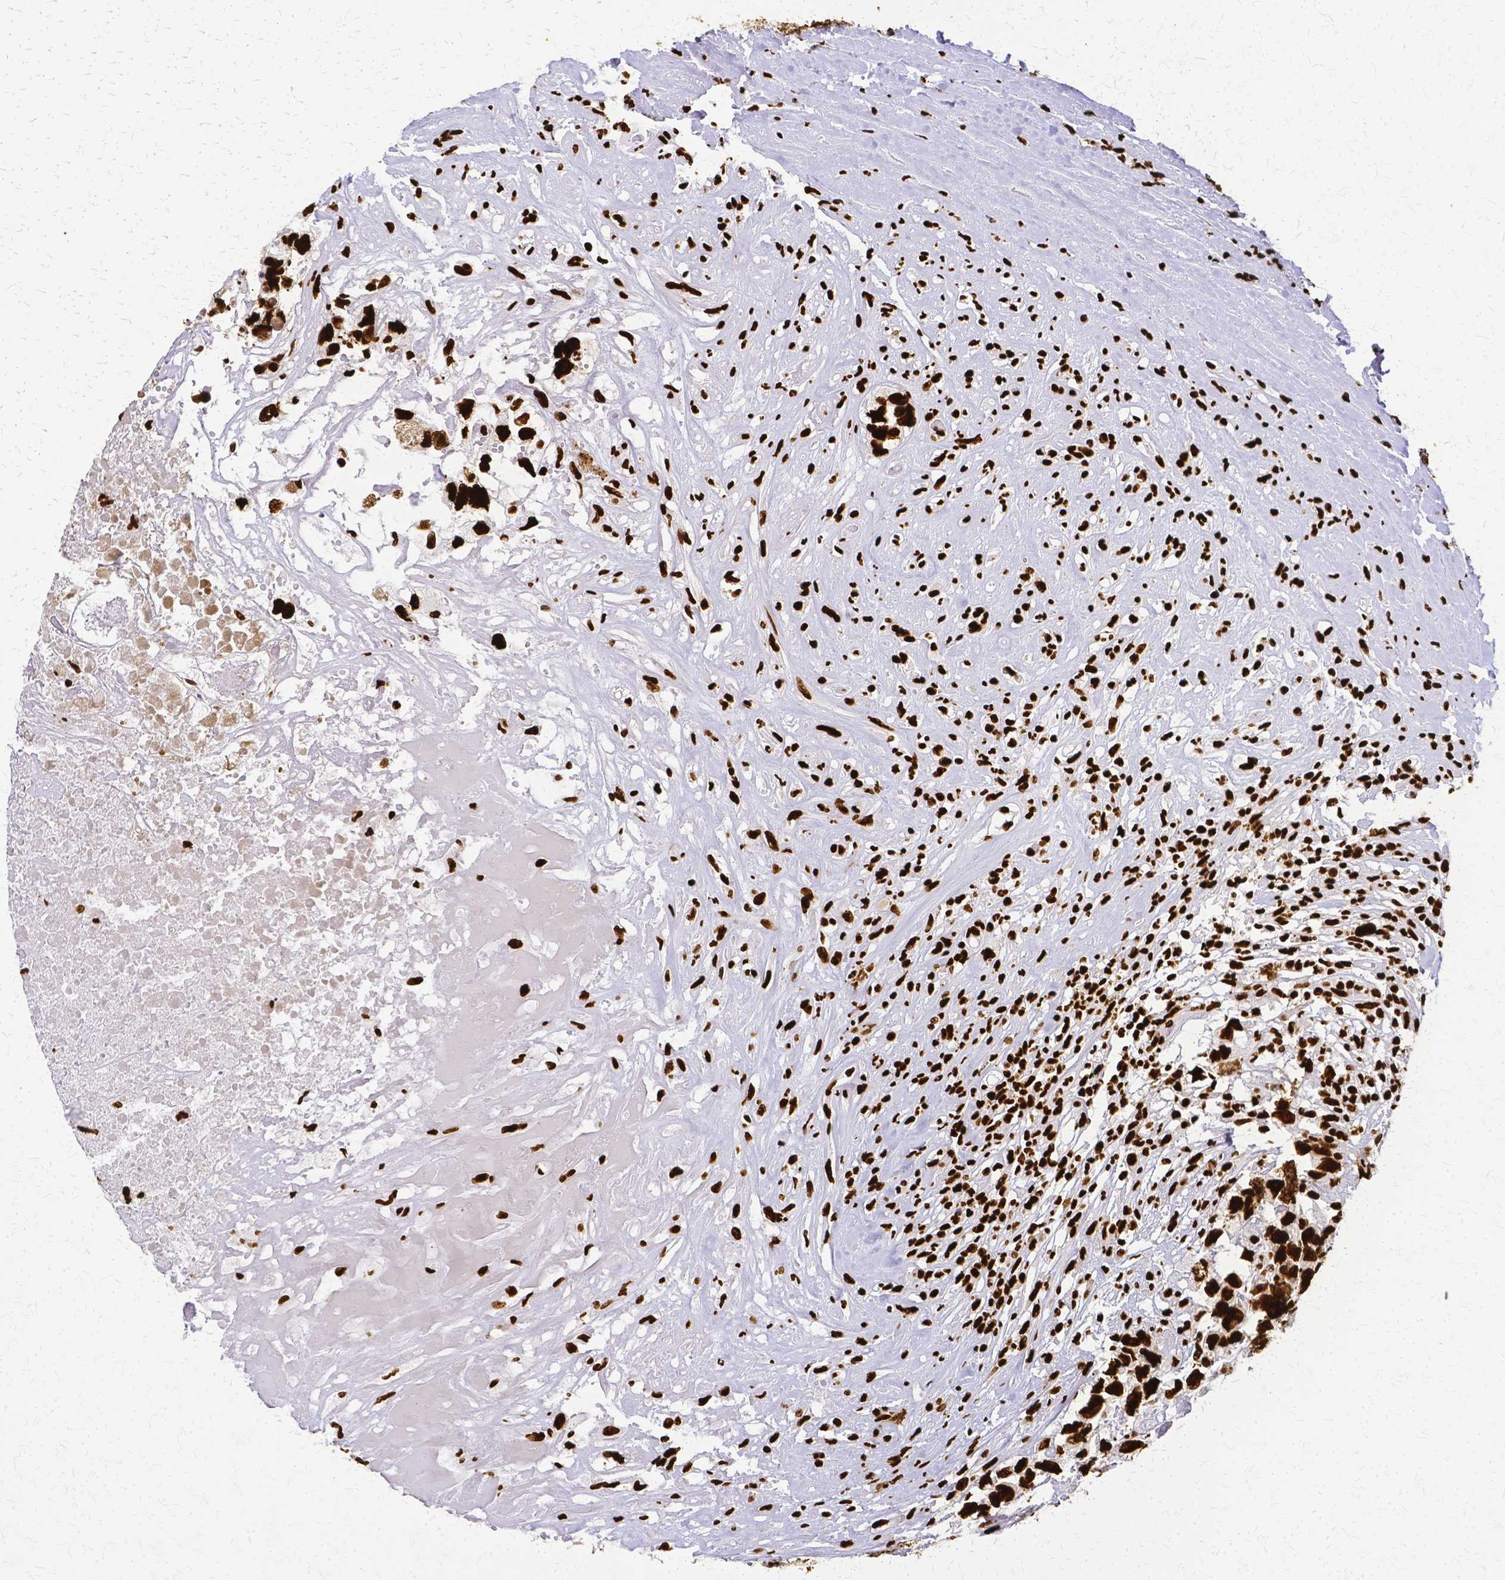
{"staining": {"intensity": "strong", "quantity": ">75%", "location": "nuclear"}, "tissue": "testis cancer", "cell_type": "Tumor cells", "image_type": "cancer", "snomed": [{"axis": "morphology", "description": "Carcinoma, Embryonal, NOS"}, {"axis": "topography", "description": "Testis"}], "caption": "Embryonal carcinoma (testis) stained with a protein marker demonstrates strong staining in tumor cells.", "gene": "SFPQ", "patient": {"sex": "male", "age": 83}}